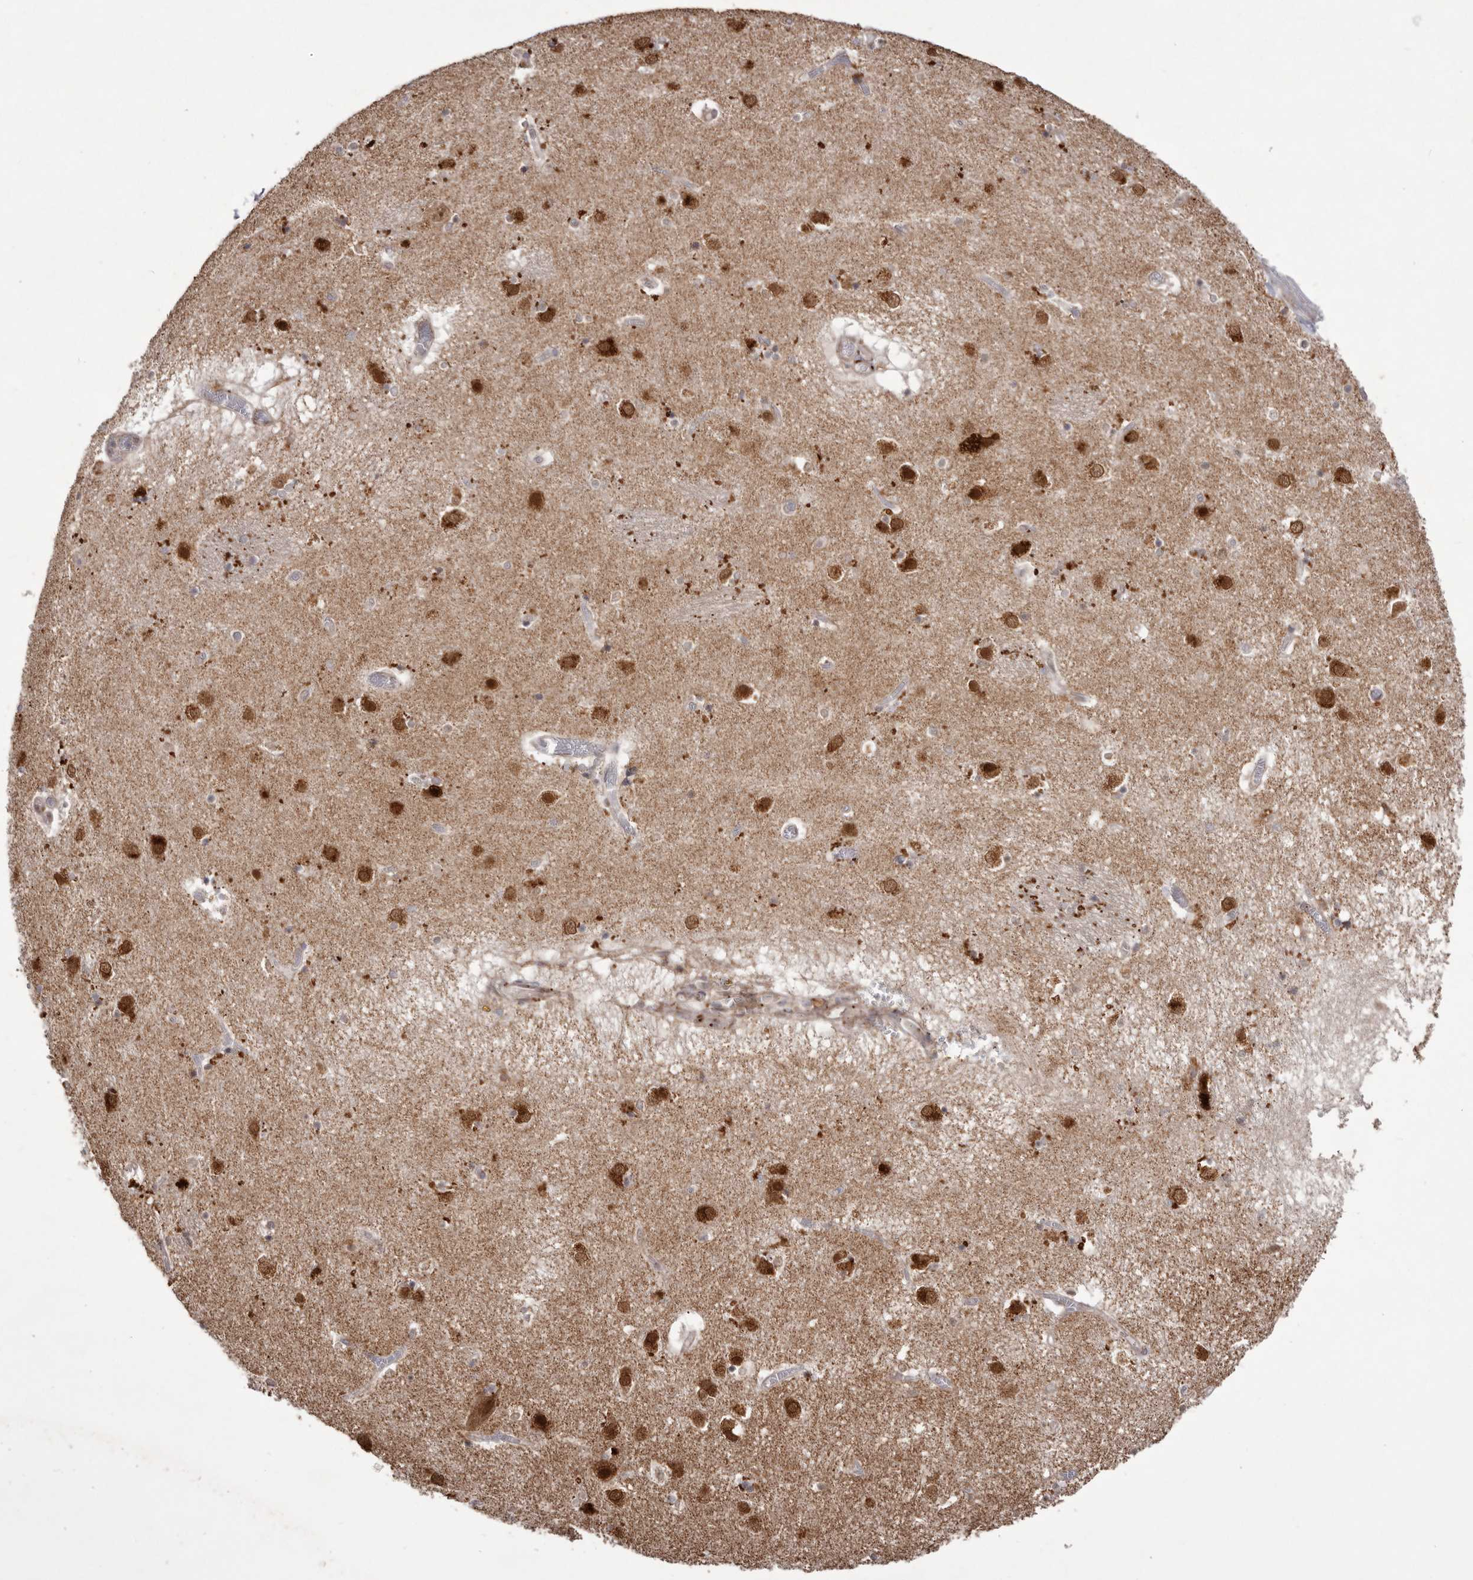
{"staining": {"intensity": "weak", "quantity": "25%-75%", "location": "cytoplasmic/membranous,nuclear"}, "tissue": "caudate", "cell_type": "Glial cells", "image_type": "normal", "snomed": [{"axis": "morphology", "description": "Normal tissue, NOS"}, {"axis": "topography", "description": "Lateral ventricle wall"}], "caption": "Caudate stained with immunohistochemistry (IHC) demonstrates weak cytoplasmic/membranous,nuclear positivity in about 25%-75% of glial cells. Nuclei are stained in blue.", "gene": "NUP43", "patient": {"sex": "male", "age": 70}}